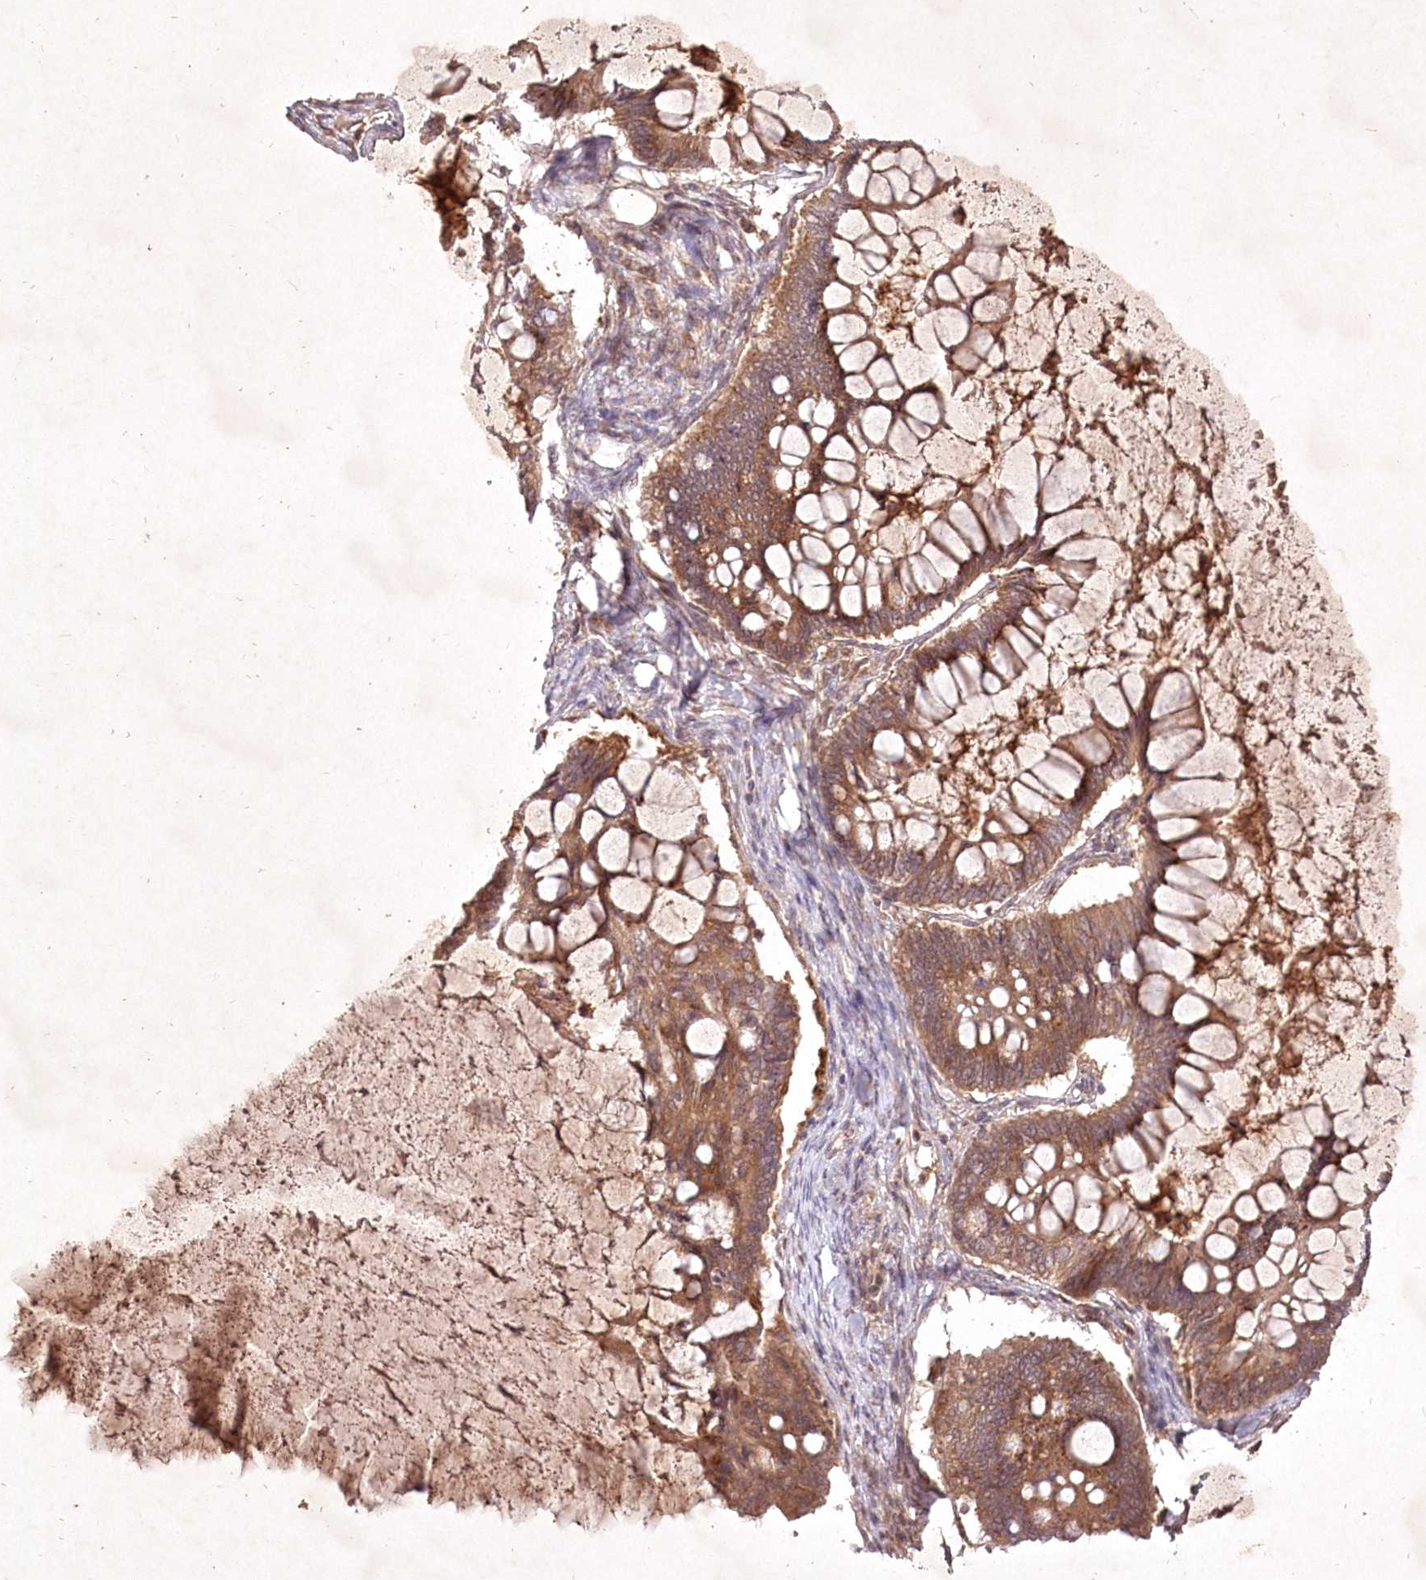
{"staining": {"intensity": "moderate", "quantity": ">75%", "location": "cytoplasmic/membranous"}, "tissue": "ovarian cancer", "cell_type": "Tumor cells", "image_type": "cancer", "snomed": [{"axis": "morphology", "description": "Cystadenocarcinoma, mucinous, NOS"}, {"axis": "topography", "description": "Ovary"}], "caption": "Ovarian cancer stained for a protein displays moderate cytoplasmic/membranous positivity in tumor cells. Nuclei are stained in blue.", "gene": "IRAK1BP1", "patient": {"sex": "female", "age": 61}}